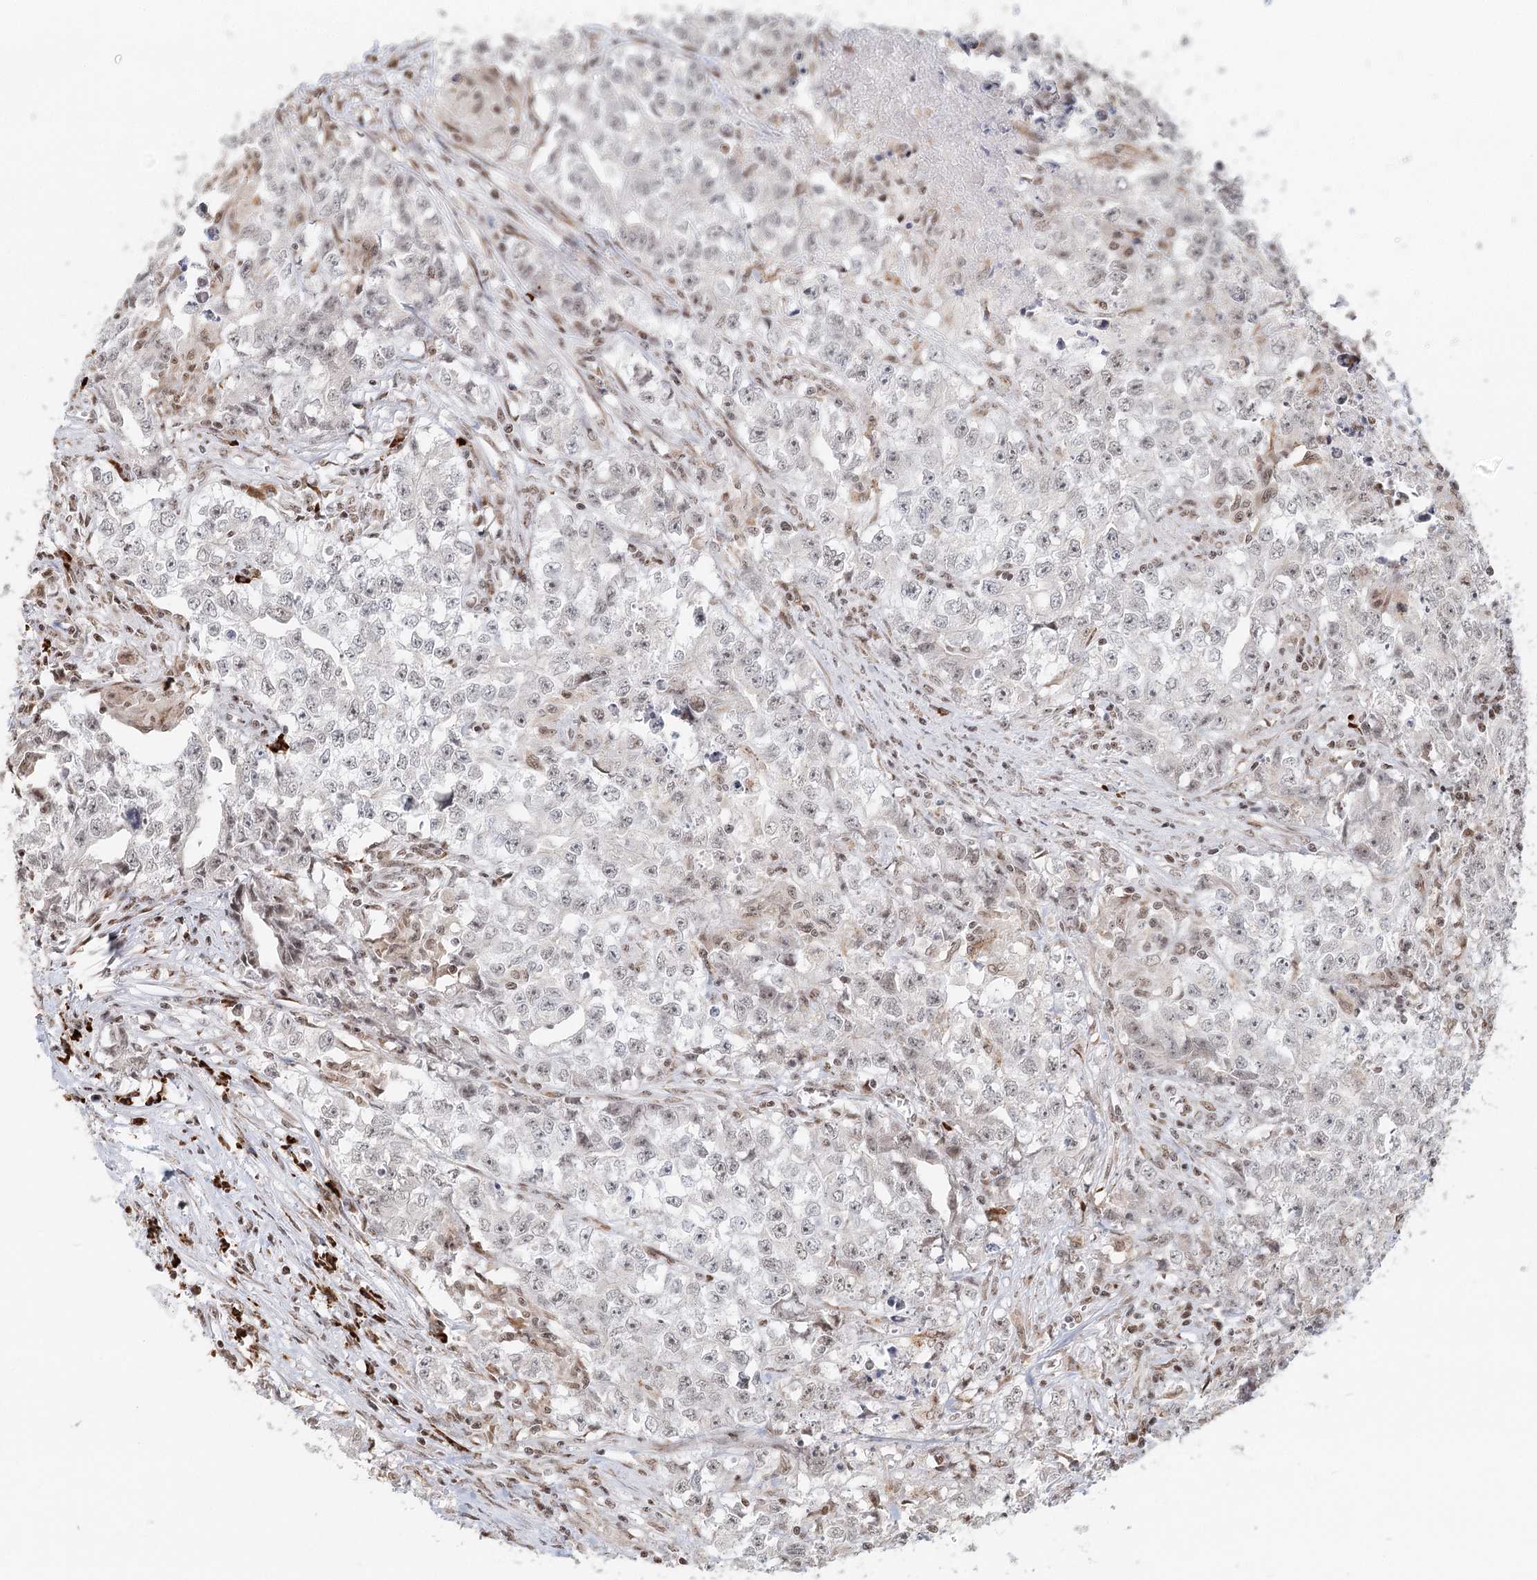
{"staining": {"intensity": "negative", "quantity": "none", "location": "none"}, "tissue": "testis cancer", "cell_type": "Tumor cells", "image_type": "cancer", "snomed": [{"axis": "morphology", "description": "Seminoma, NOS"}, {"axis": "morphology", "description": "Carcinoma, Embryonal, NOS"}, {"axis": "topography", "description": "Testis"}], "caption": "This is an IHC histopathology image of testis cancer (embryonal carcinoma). There is no staining in tumor cells.", "gene": "BNIP5", "patient": {"sex": "male", "age": 43}}